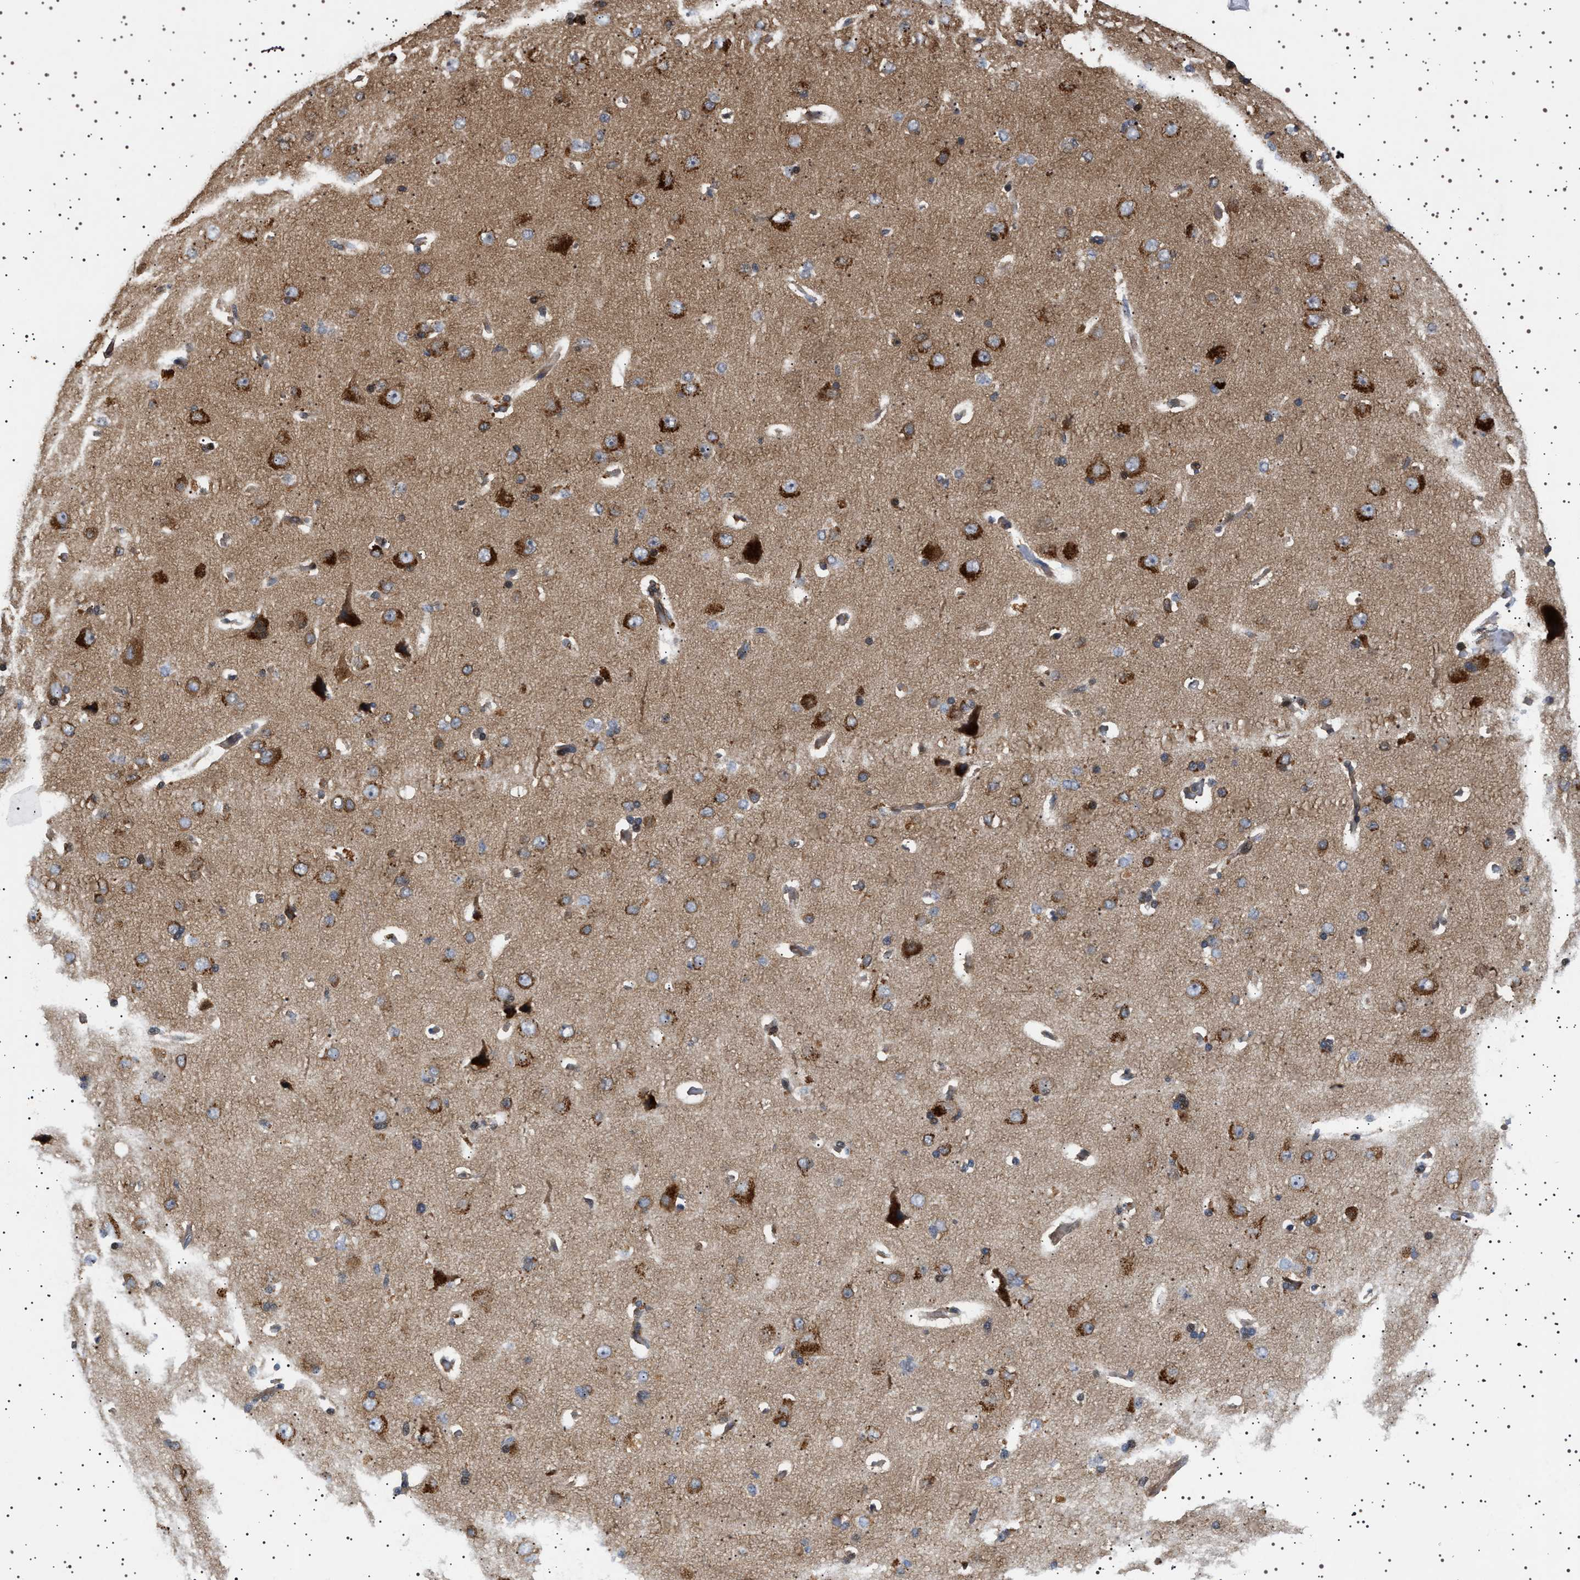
{"staining": {"intensity": "moderate", "quantity": ">75%", "location": "cytoplasmic/membranous"}, "tissue": "cerebral cortex", "cell_type": "Endothelial cells", "image_type": "normal", "snomed": [{"axis": "morphology", "description": "Normal tissue, NOS"}, {"axis": "topography", "description": "Cerebral cortex"}], "caption": "A brown stain highlights moderate cytoplasmic/membranous expression of a protein in endothelial cells of normal human cerebral cortex. Immunohistochemistry stains the protein of interest in brown and the nuclei are stained blue.", "gene": "GUCY1B1", "patient": {"sex": "male", "age": 62}}